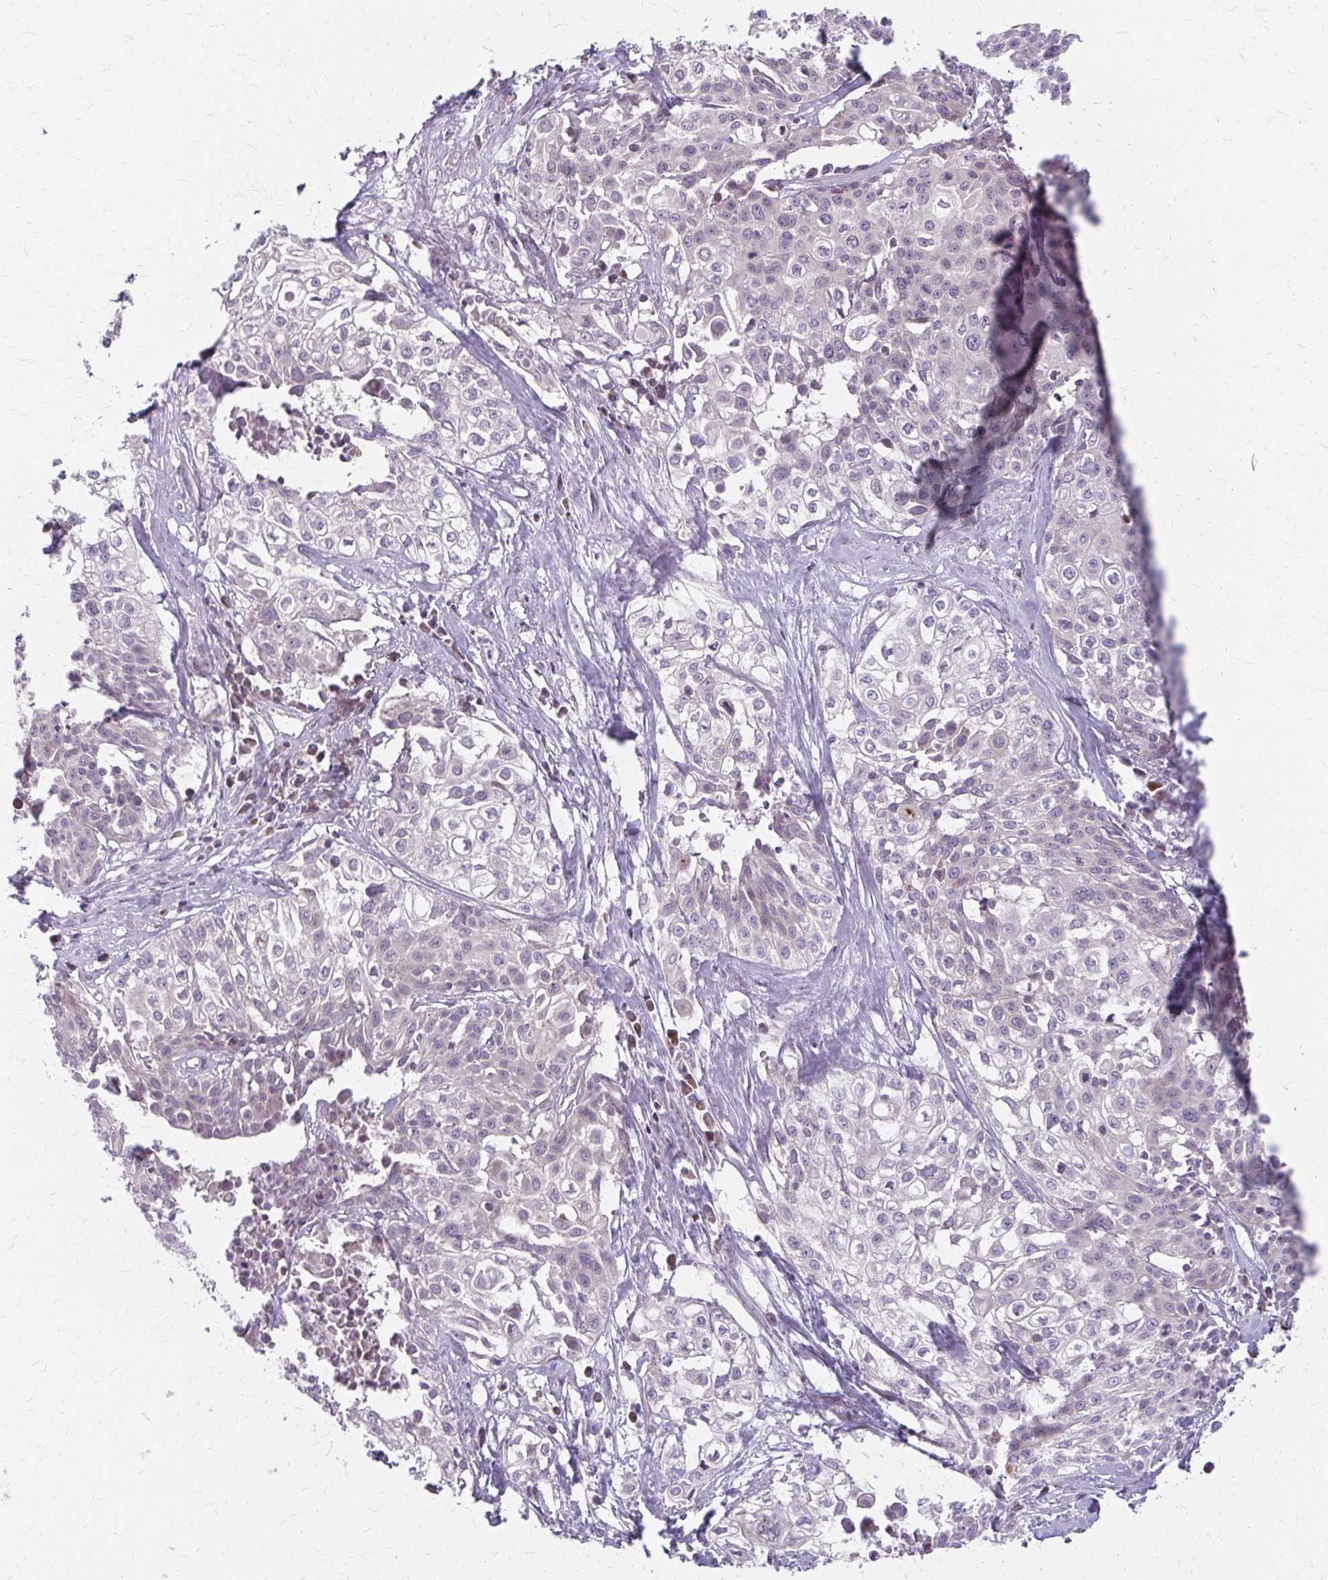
{"staining": {"intensity": "negative", "quantity": "none", "location": "none"}, "tissue": "cervical cancer", "cell_type": "Tumor cells", "image_type": "cancer", "snomed": [{"axis": "morphology", "description": "Squamous cell carcinoma, NOS"}, {"axis": "topography", "description": "Cervix"}], "caption": "Cervical cancer stained for a protein using IHC shows no staining tumor cells.", "gene": "ZNF383", "patient": {"sex": "female", "age": 39}}